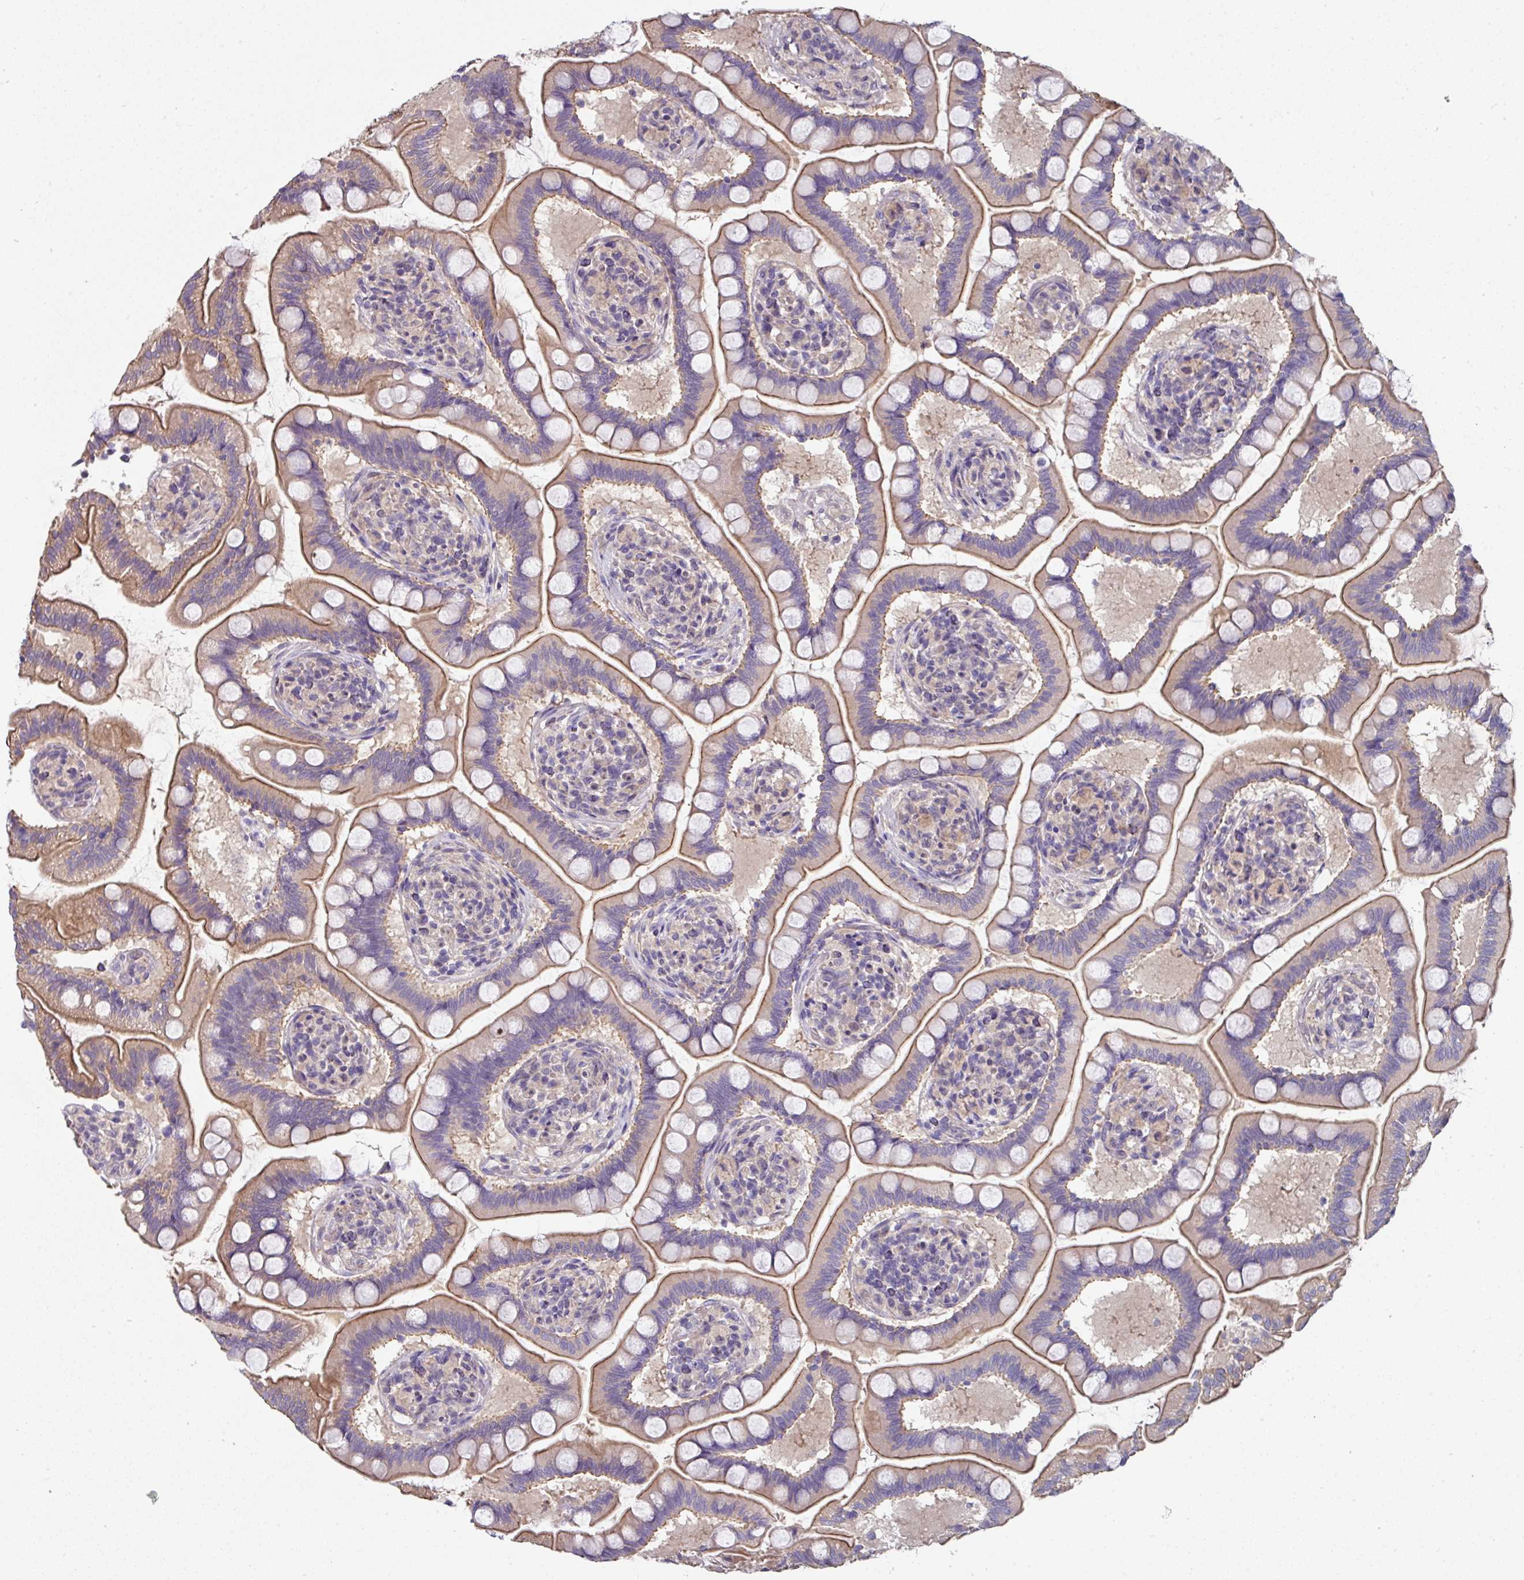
{"staining": {"intensity": "moderate", "quantity": "25%-75%", "location": "cytoplasmic/membranous"}, "tissue": "small intestine", "cell_type": "Glandular cells", "image_type": "normal", "snomed": [{"axis": "morphology", "description": "Normal tissue, NOS"}, {"axis": "topography", "description": "Small intestine"}], "caption": "Small intestine stained with a brown dye exhibits moderate cytoplasmic/membranous positive positivity in approximately 25%-75% of glandular cells.", "gene": "C4orf48", "patient": {"sex": "female", "age": 64}}